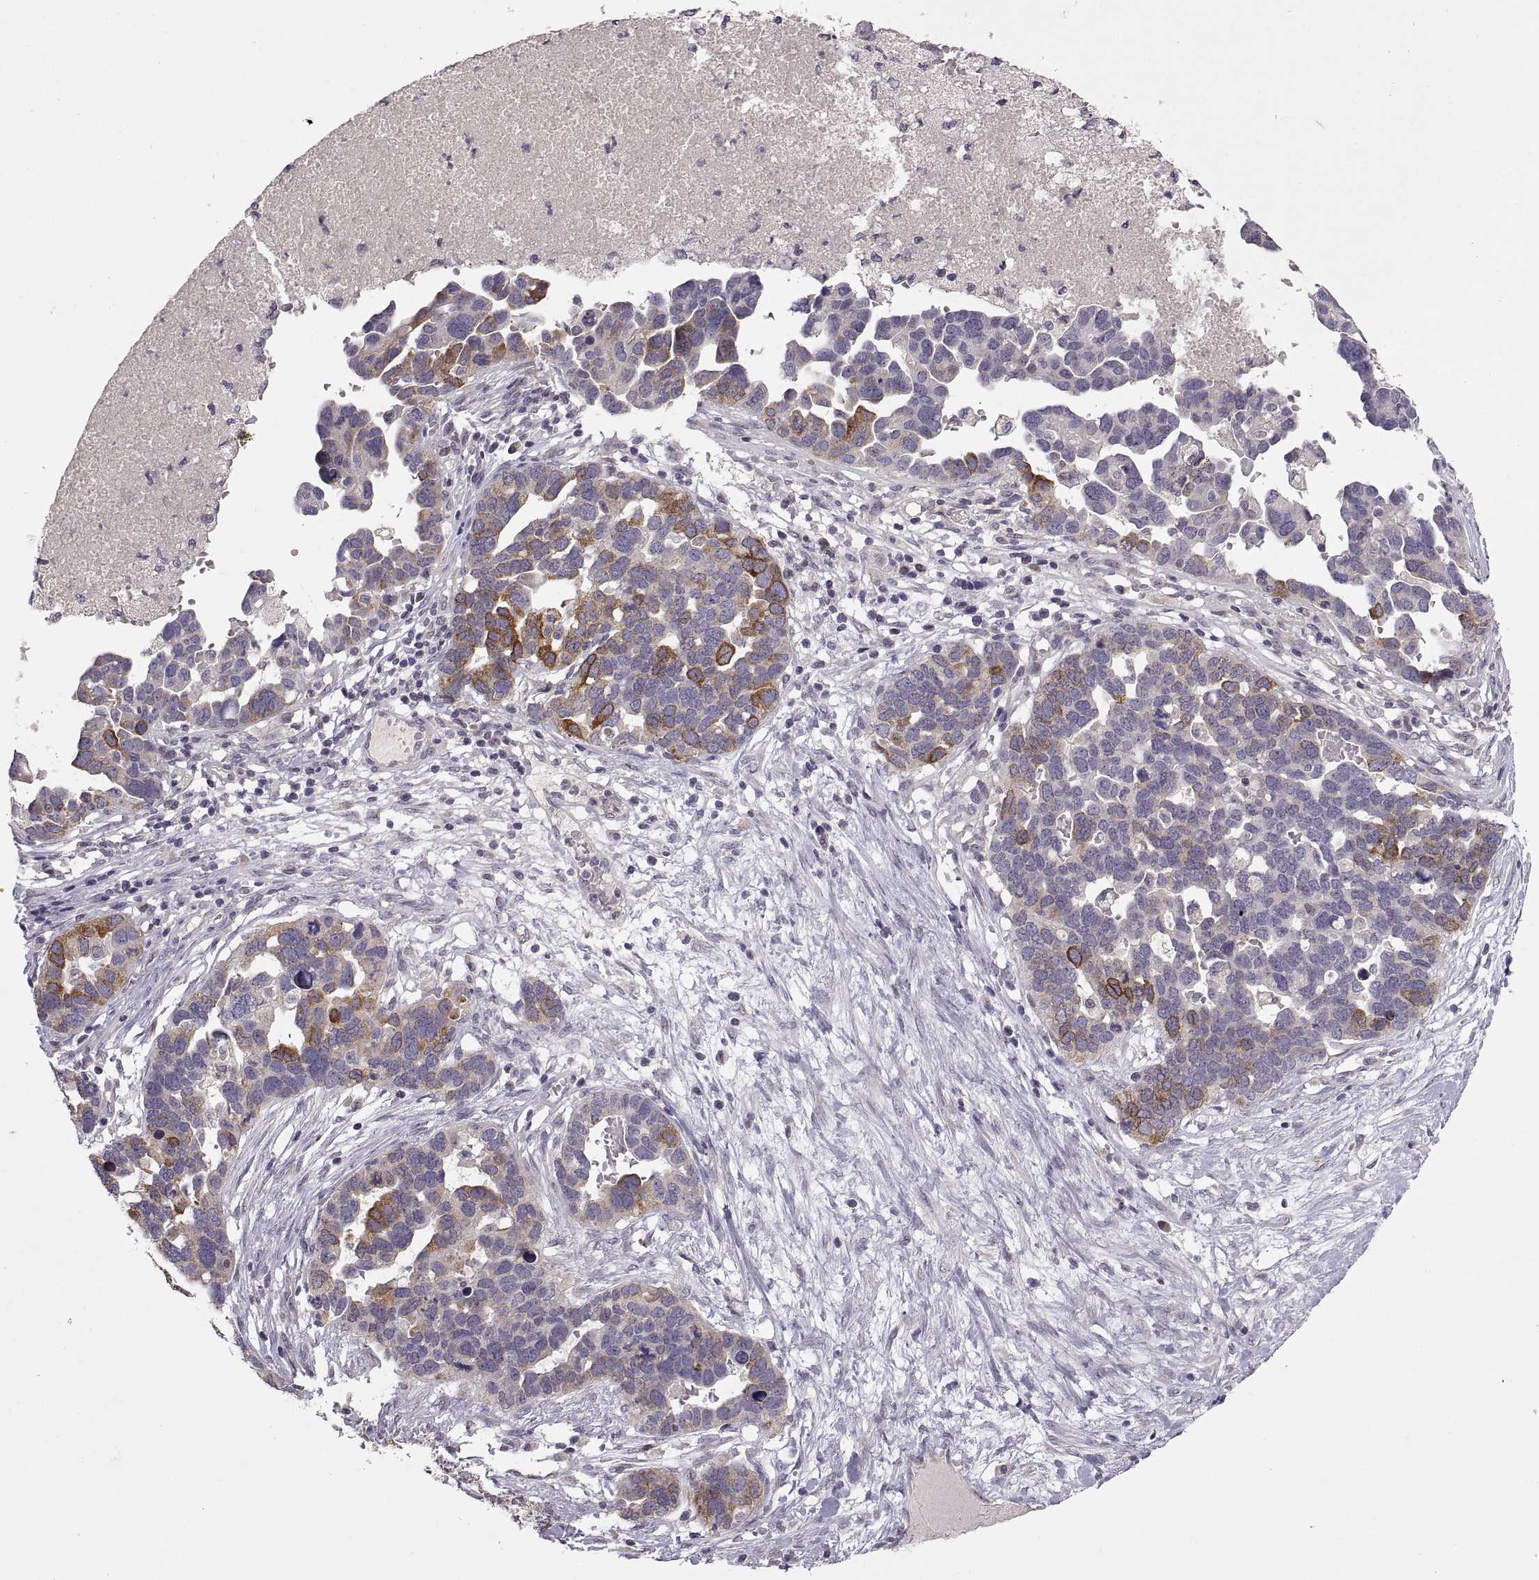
{"staining": {"intensity": "strong", "quantity": "<25%", "location": "cytoplasmic/membranous"}, "tissue": "ovarian cancer", "cell_type": "Tumor cells", "image_type": "cancer", "snomed": [{"axis": "morphology", "description": "Cystadenocarcinoma, serous, NOS"}, {"axis": "topography", "description": "Ovary"}], "caption": "Strong cytoplasmic/membranous protein positivity is present in approximately <25% of tumor cells in serous cystadenocarcinoma (ovarian).", "gene": "HMGCR", "patient": {"sex": "female", "age": 54}}